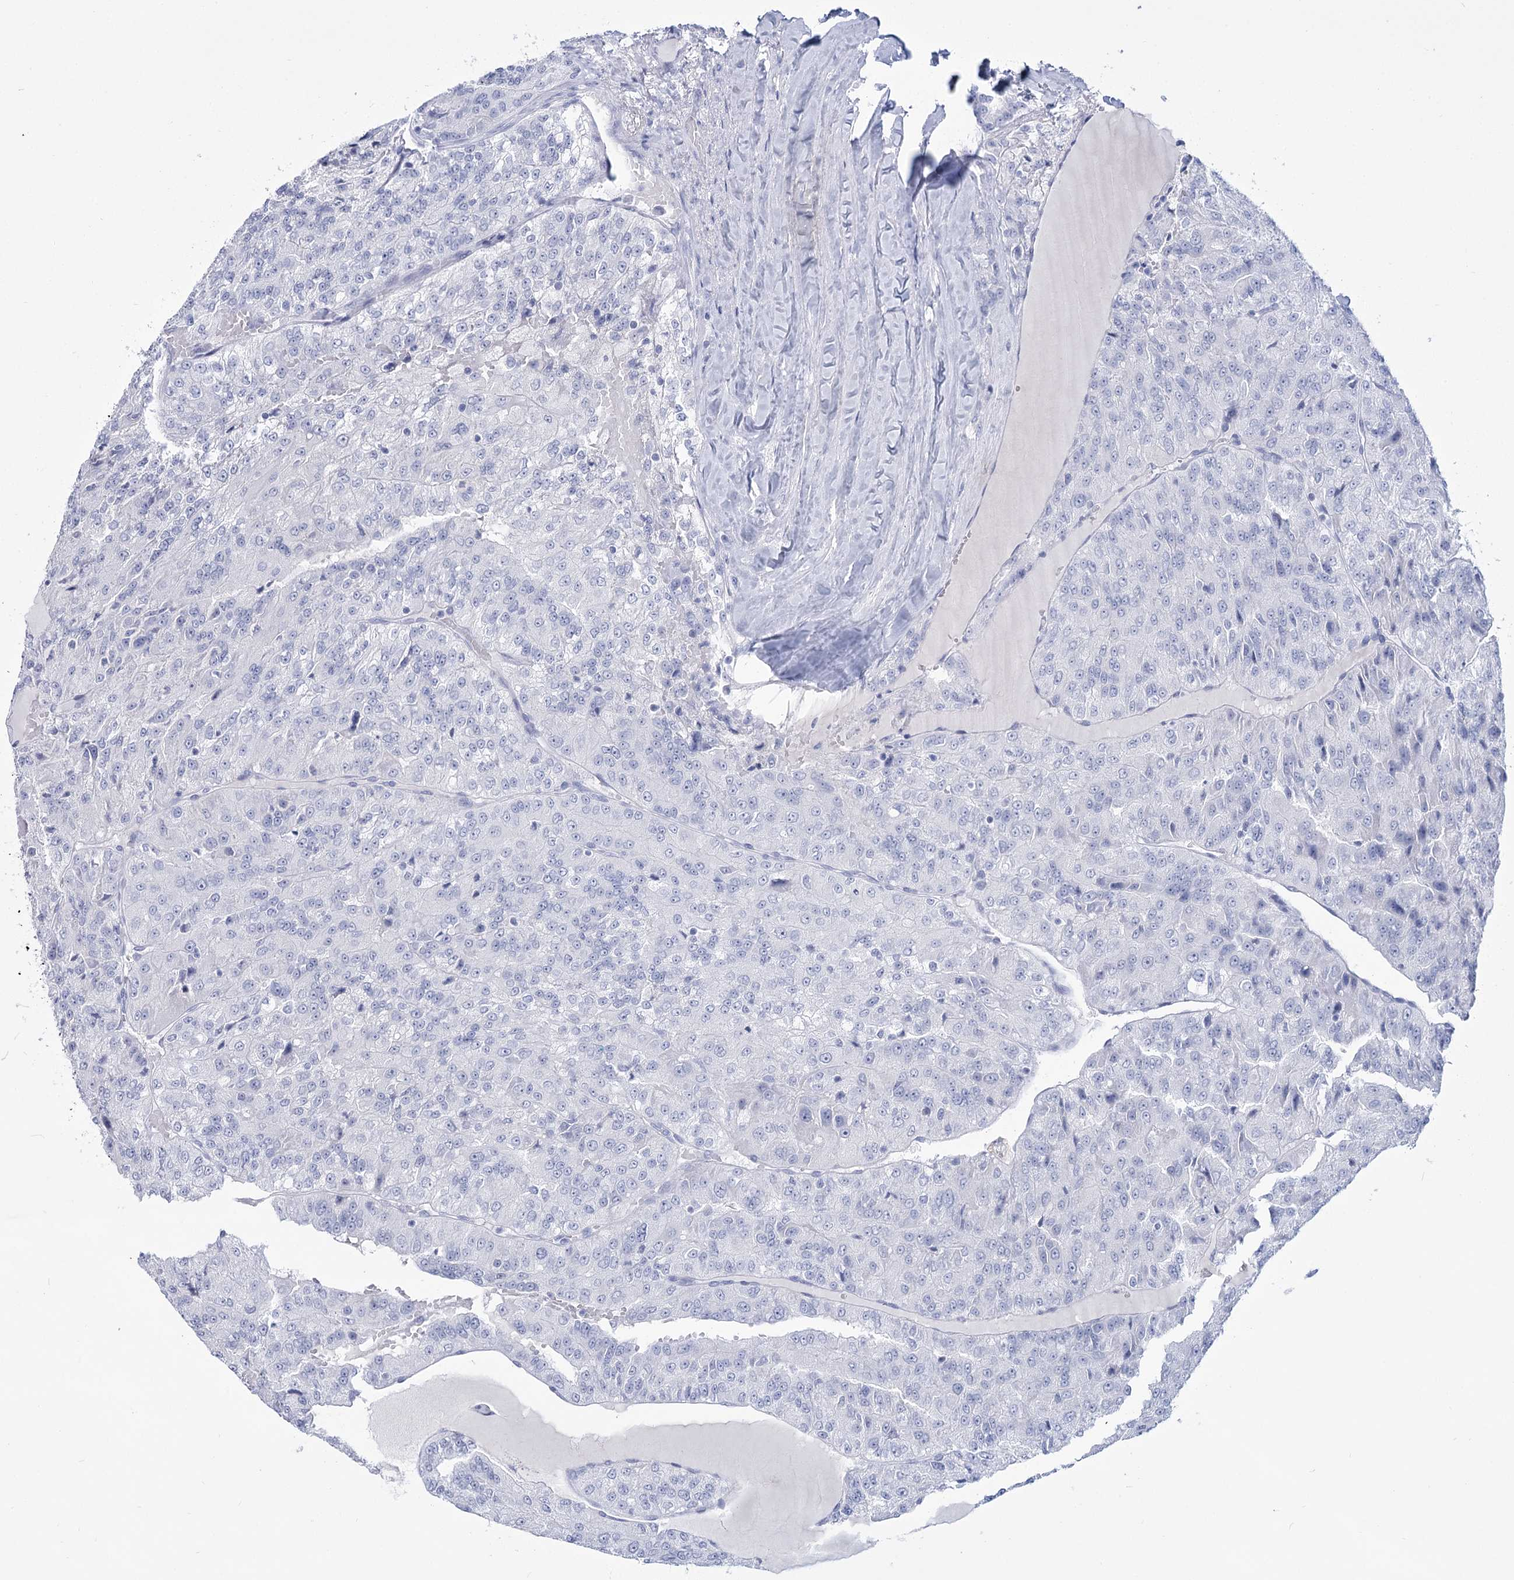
{"staining": {"intensity": "negative", "quantity": "none", "location": "none"}, "tissue": "renal cancer", "cell_type": "Tumor cells", "image_type": "cancer", "snomed": [{"axis": "morphology", "description": "Adenocarcinoma, NOS"}, {"axis": "topography", "description": "Kidney"}], "caption": "Immunohistochemical staining of renal cancer (adenocarcinoma) reveals no significant staining in tumor cells.", "gene": "RNF186", "patient": {"sex": "female", "age": 63}}